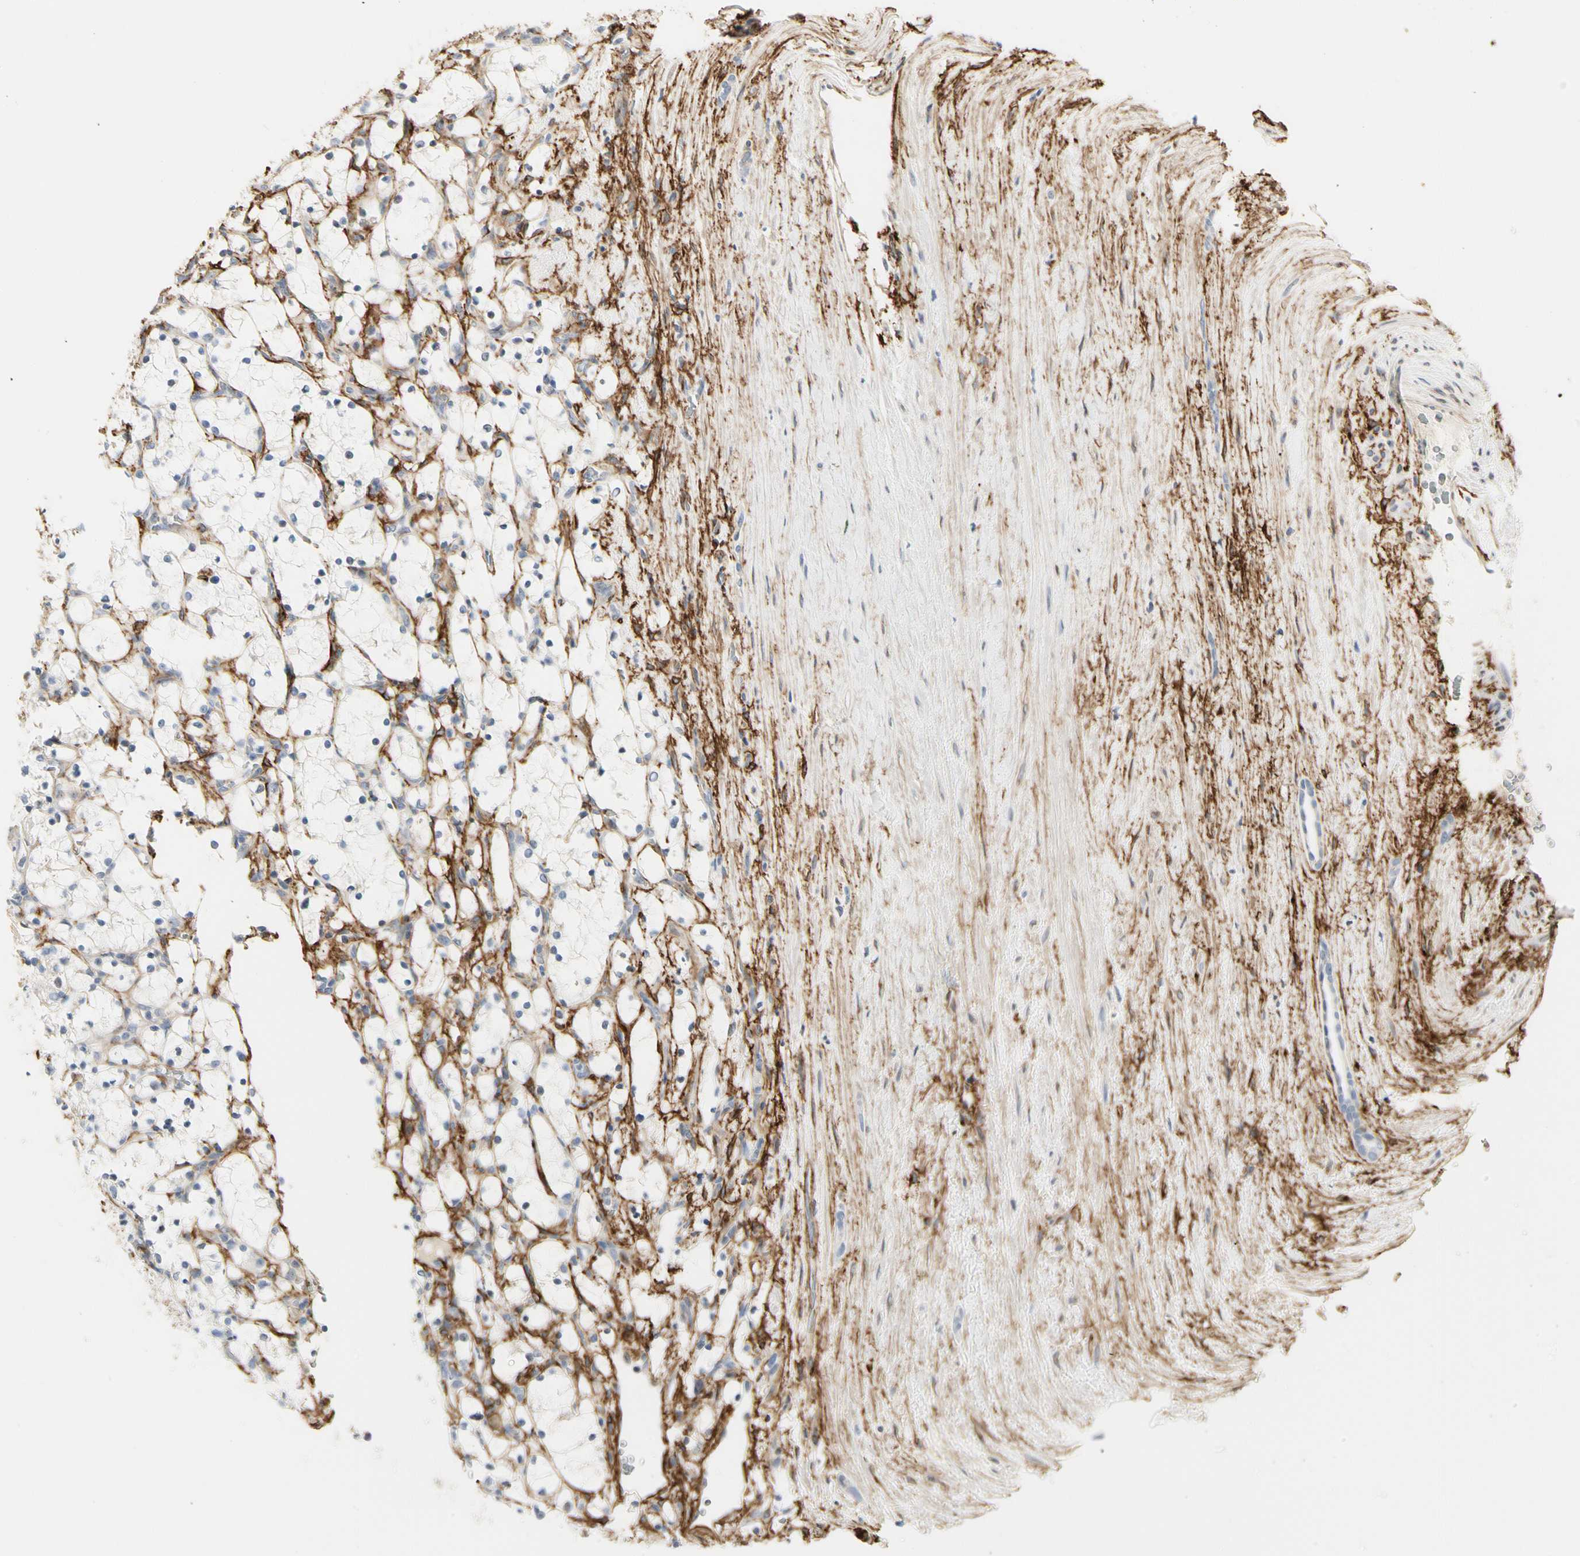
{"staining": {"intensity": "negative", "quantity": "none", "location": "none"}, "tissue": "renal cancer", "cell_type": "Tumor cells", "image_type": "cancer", "snomed": [{"axis": "morphology", "description": "Adenocarcinoma, NOS"}, {"axis": "topography", "description": "Kidney"}], "caption": "A photomicrograph of human adenocarcinoma (renal) is negative for staining in tumor cells.", "gene": "GGT5", "patient": {"sex": "female", "age": 69}}